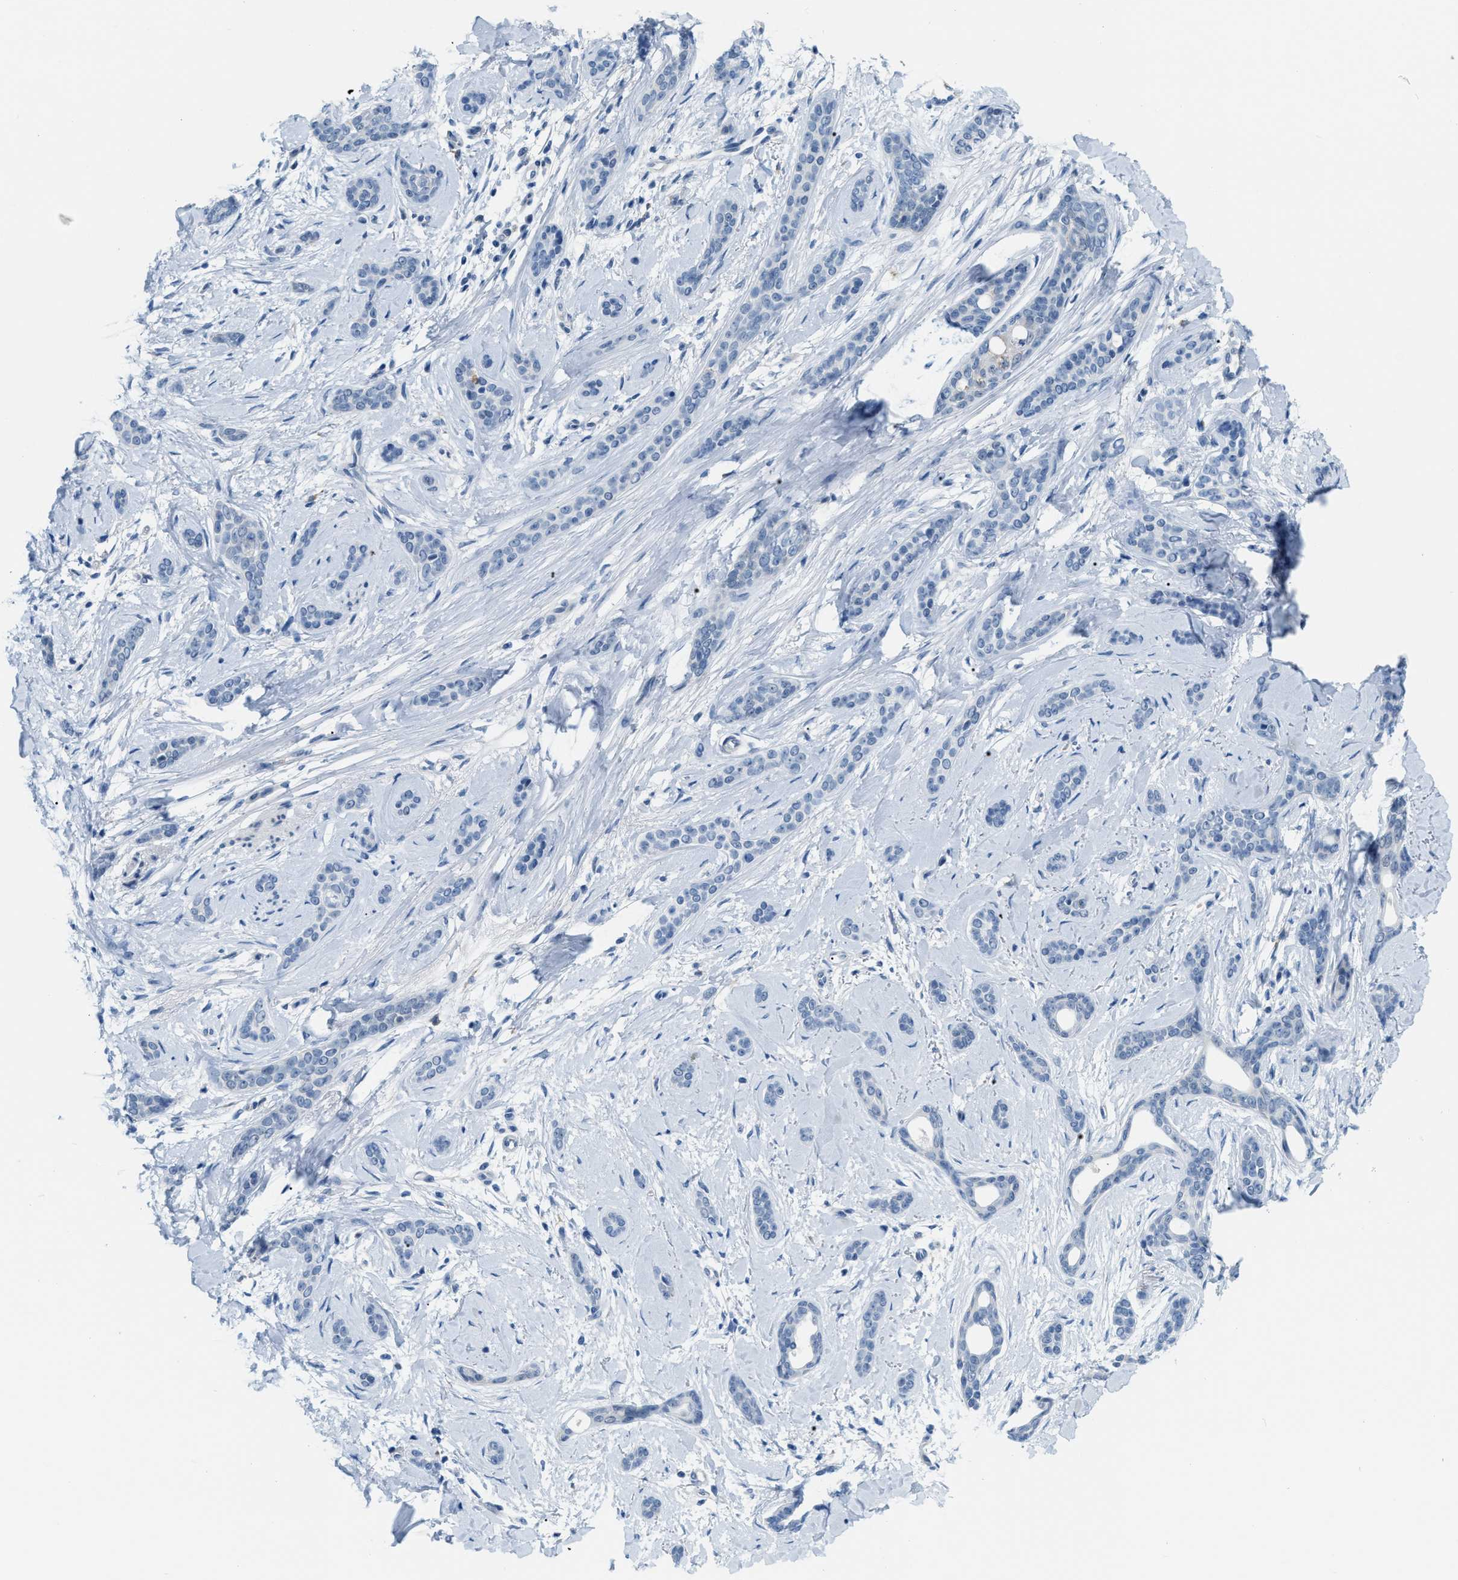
{"staining": {"intensity": "negative", "quantity": "none", "location": "none"}, "tissue": "skin cancer", "cell_type": "Tumor cells", "image_type": "cancer", "snomed": [{"axis": "morphology", "description": "Basal cell carcinoma"}, {"axis": "morphology", "description": "Adnexal tumor, benign"}, {"axis": "topography", "description": "Skin"}], "caption": "Tumor cells show no significant protein staining in basal cell carcinoma (skin).", "gene": "PHRF1", "patient": {"sex": "female", "age": 42}}